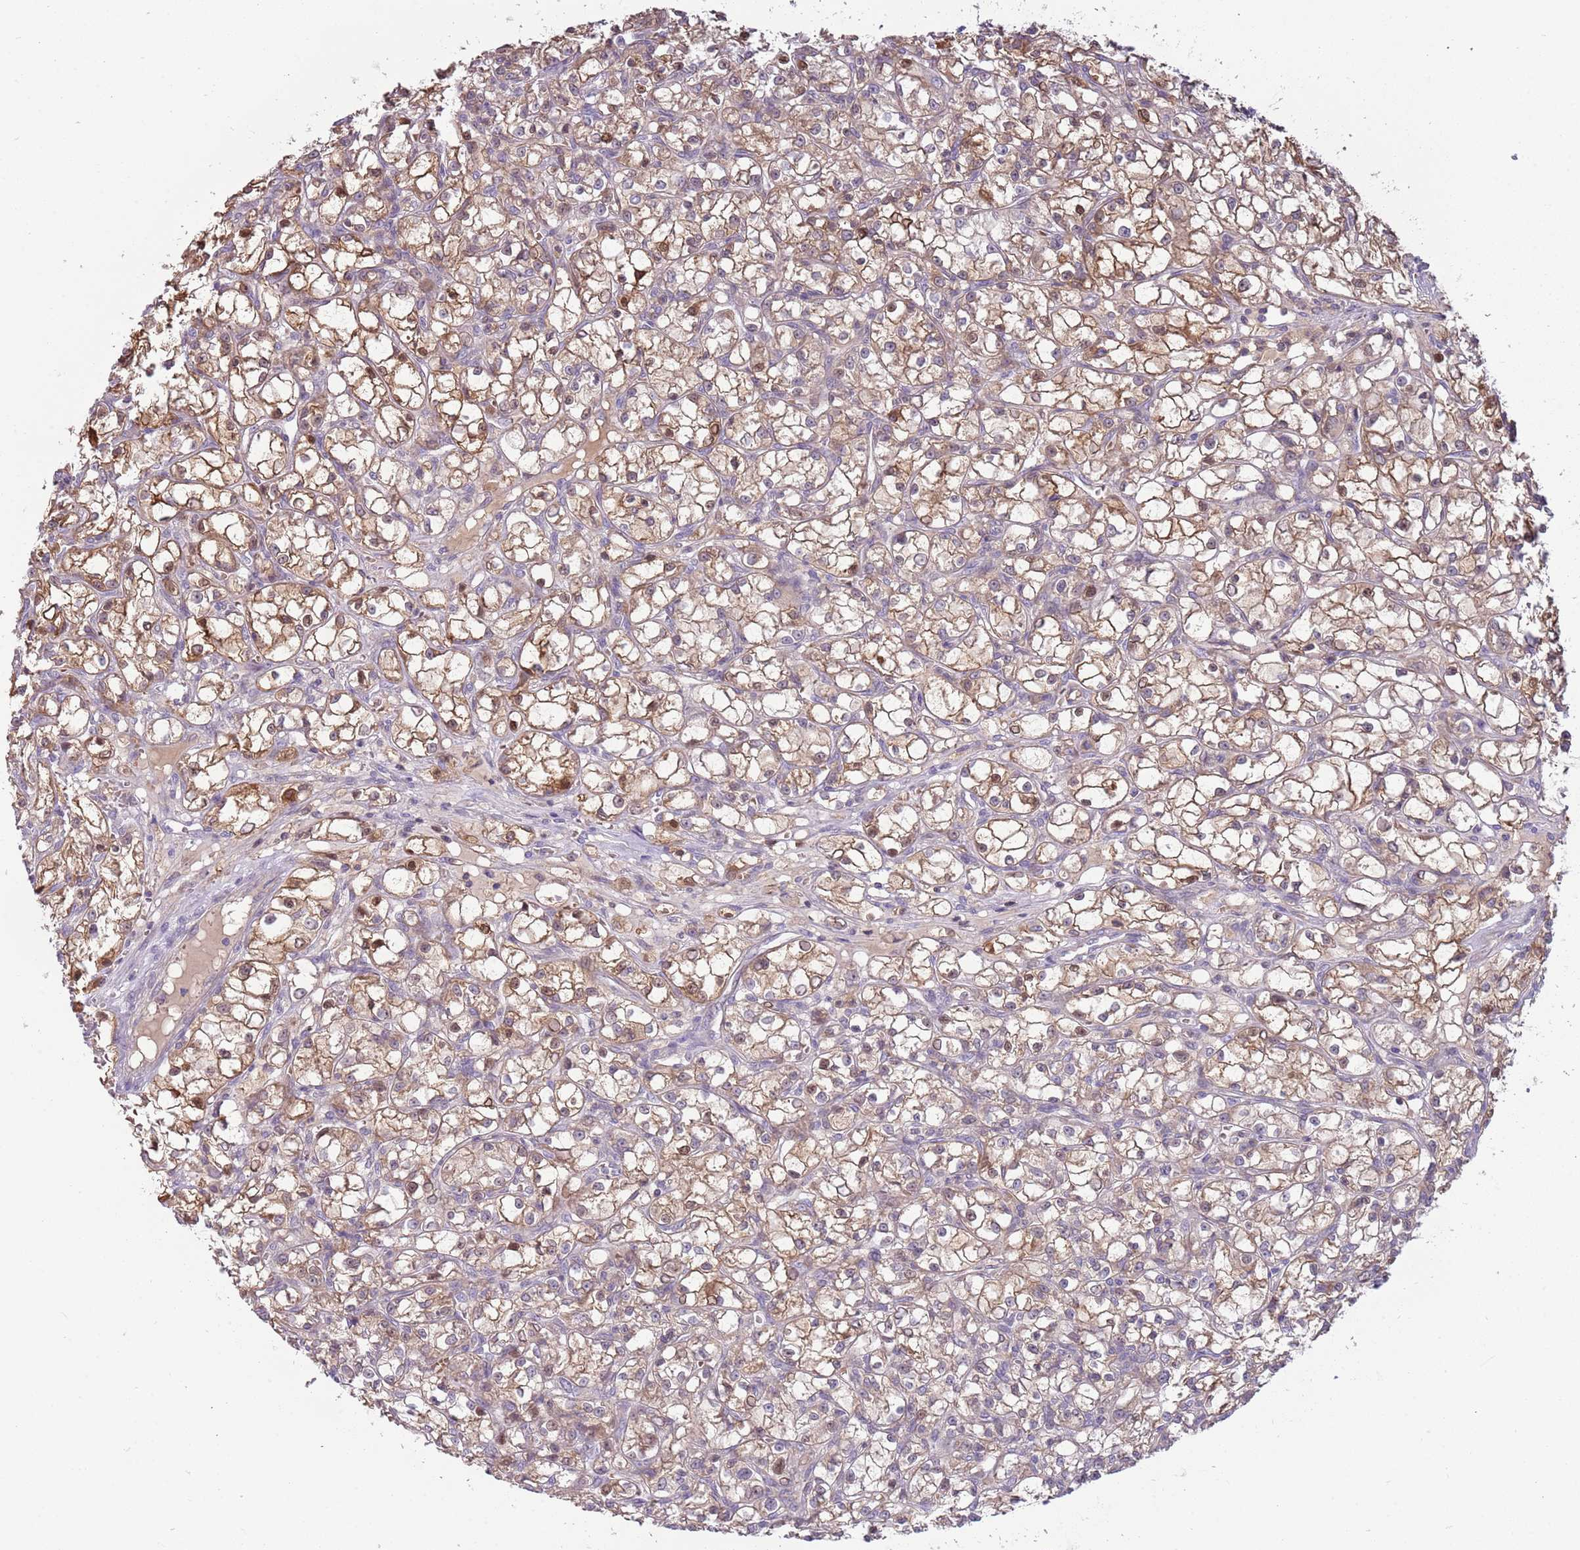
{"staining": {"intensity": "weak", "quantity": ">75%", "location": "cytoplasmic/membranous,nuclear"}, "tissue": "renal cancer", "cell_type": "Tumor cells", "image_type": "cancer", "snomed": [{"axis": "morphology", "description": "Adenocarcinoma, NOS"}, {"axis": "topography", "description": "Kidney"}], "caption": "Renal adenocarcinoma tissue shows weak cytoplasmic/membranous and nuclear positivity in approximately >75% of tumor cells, visualized by immunohistochemistry.", "gene": "ARHGAP5", "patient": {"sex": "female", "age": 59}}